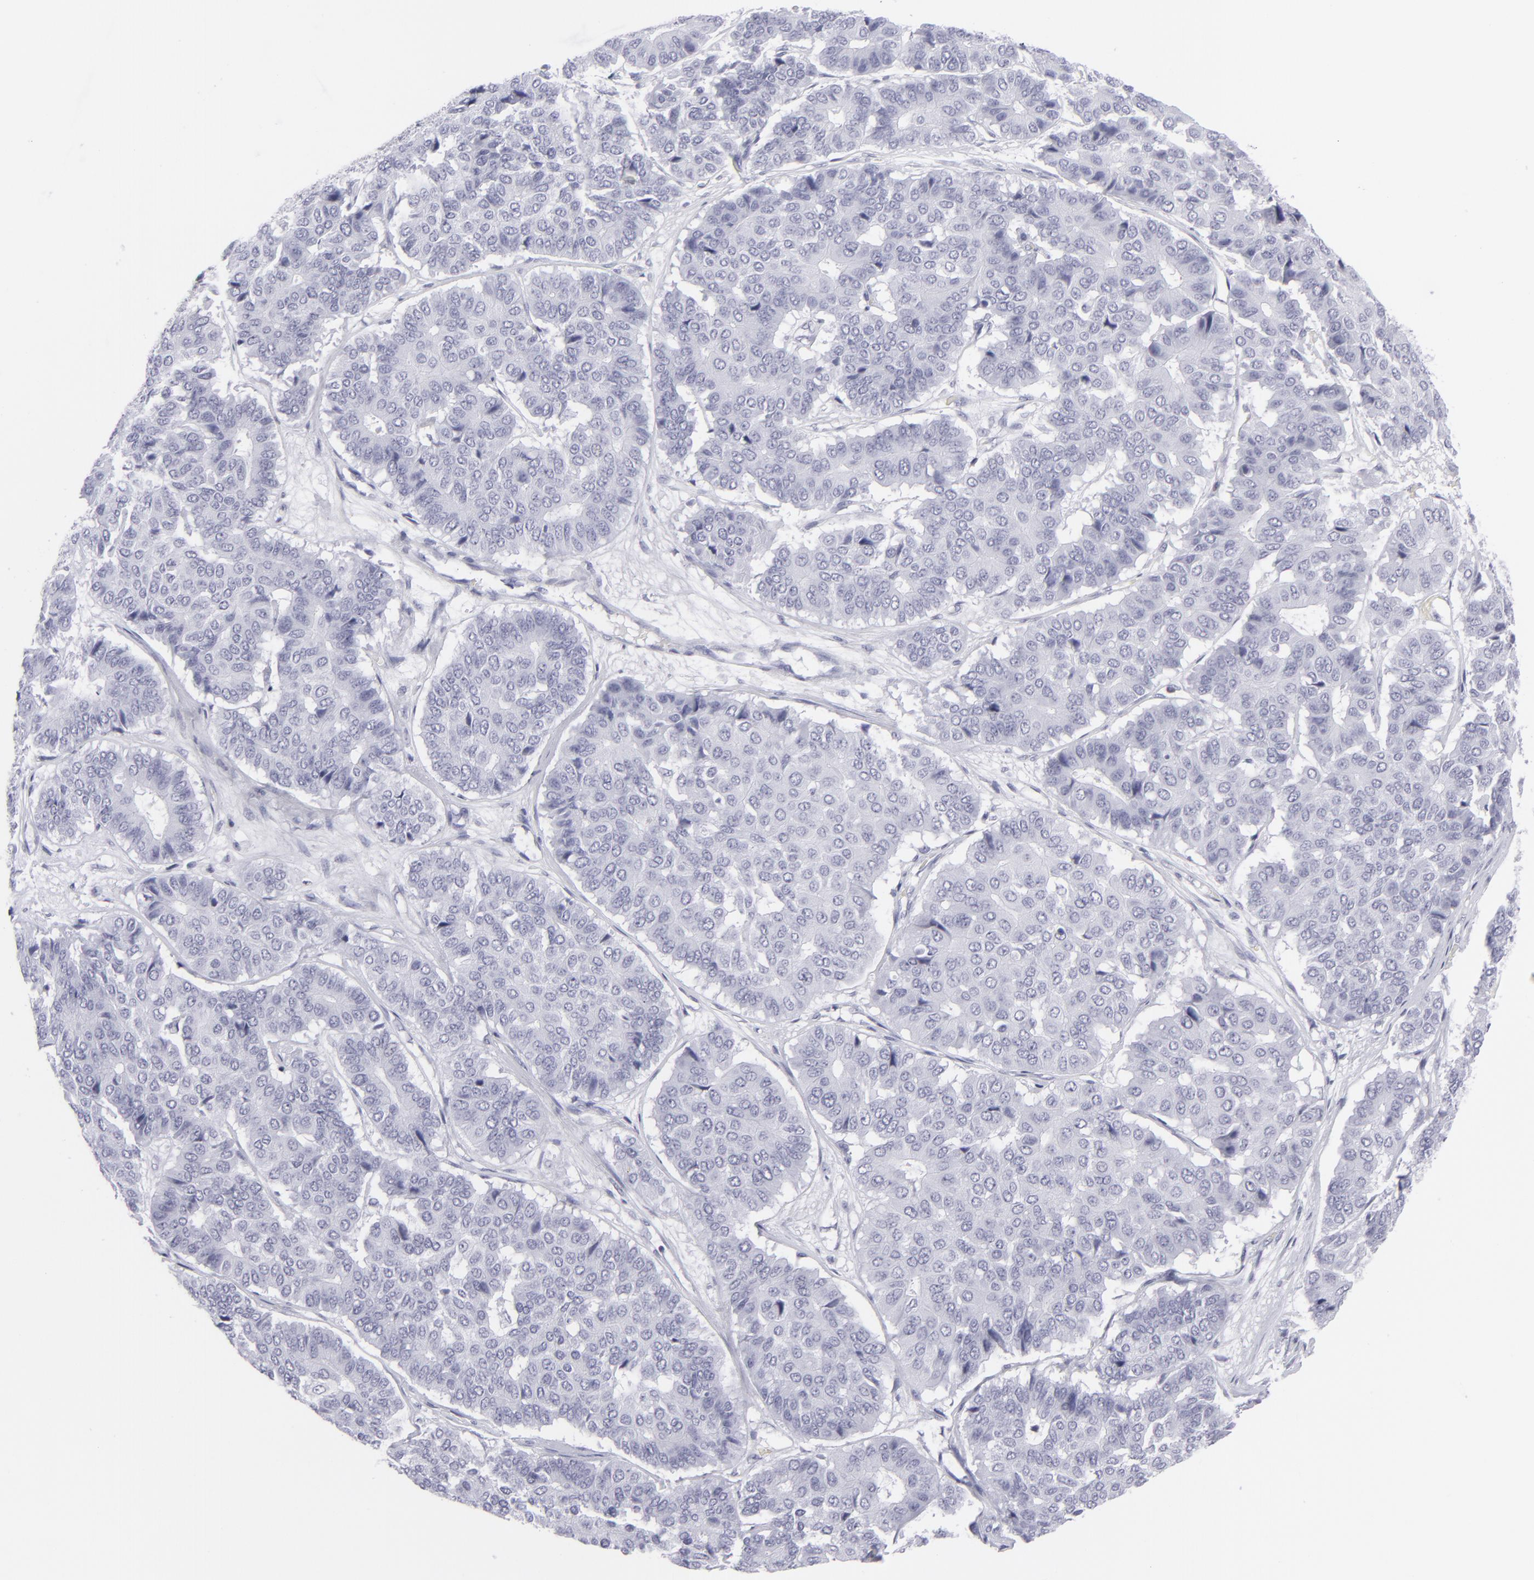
{"staining": {"intensity": "negative", "quantity": "none", "location": "none"}, "tissue": "pancreatic cancer", "cell_type": "Tumor cells", "image_type": "cancer", "snomed": [{"axis": "morphology", "description": "Adenocarcinoma, NOS"}, {"axis": "topography", "description": "Pancreas"}], "caption": "This is a photomicrograph of immunohistochemistry (IHC) staining of adenocarcinoma (pancreatic), which shows no staining in tumor cells.", "gene": "CD7", "patient": {"sex": "male", "age": 50}}